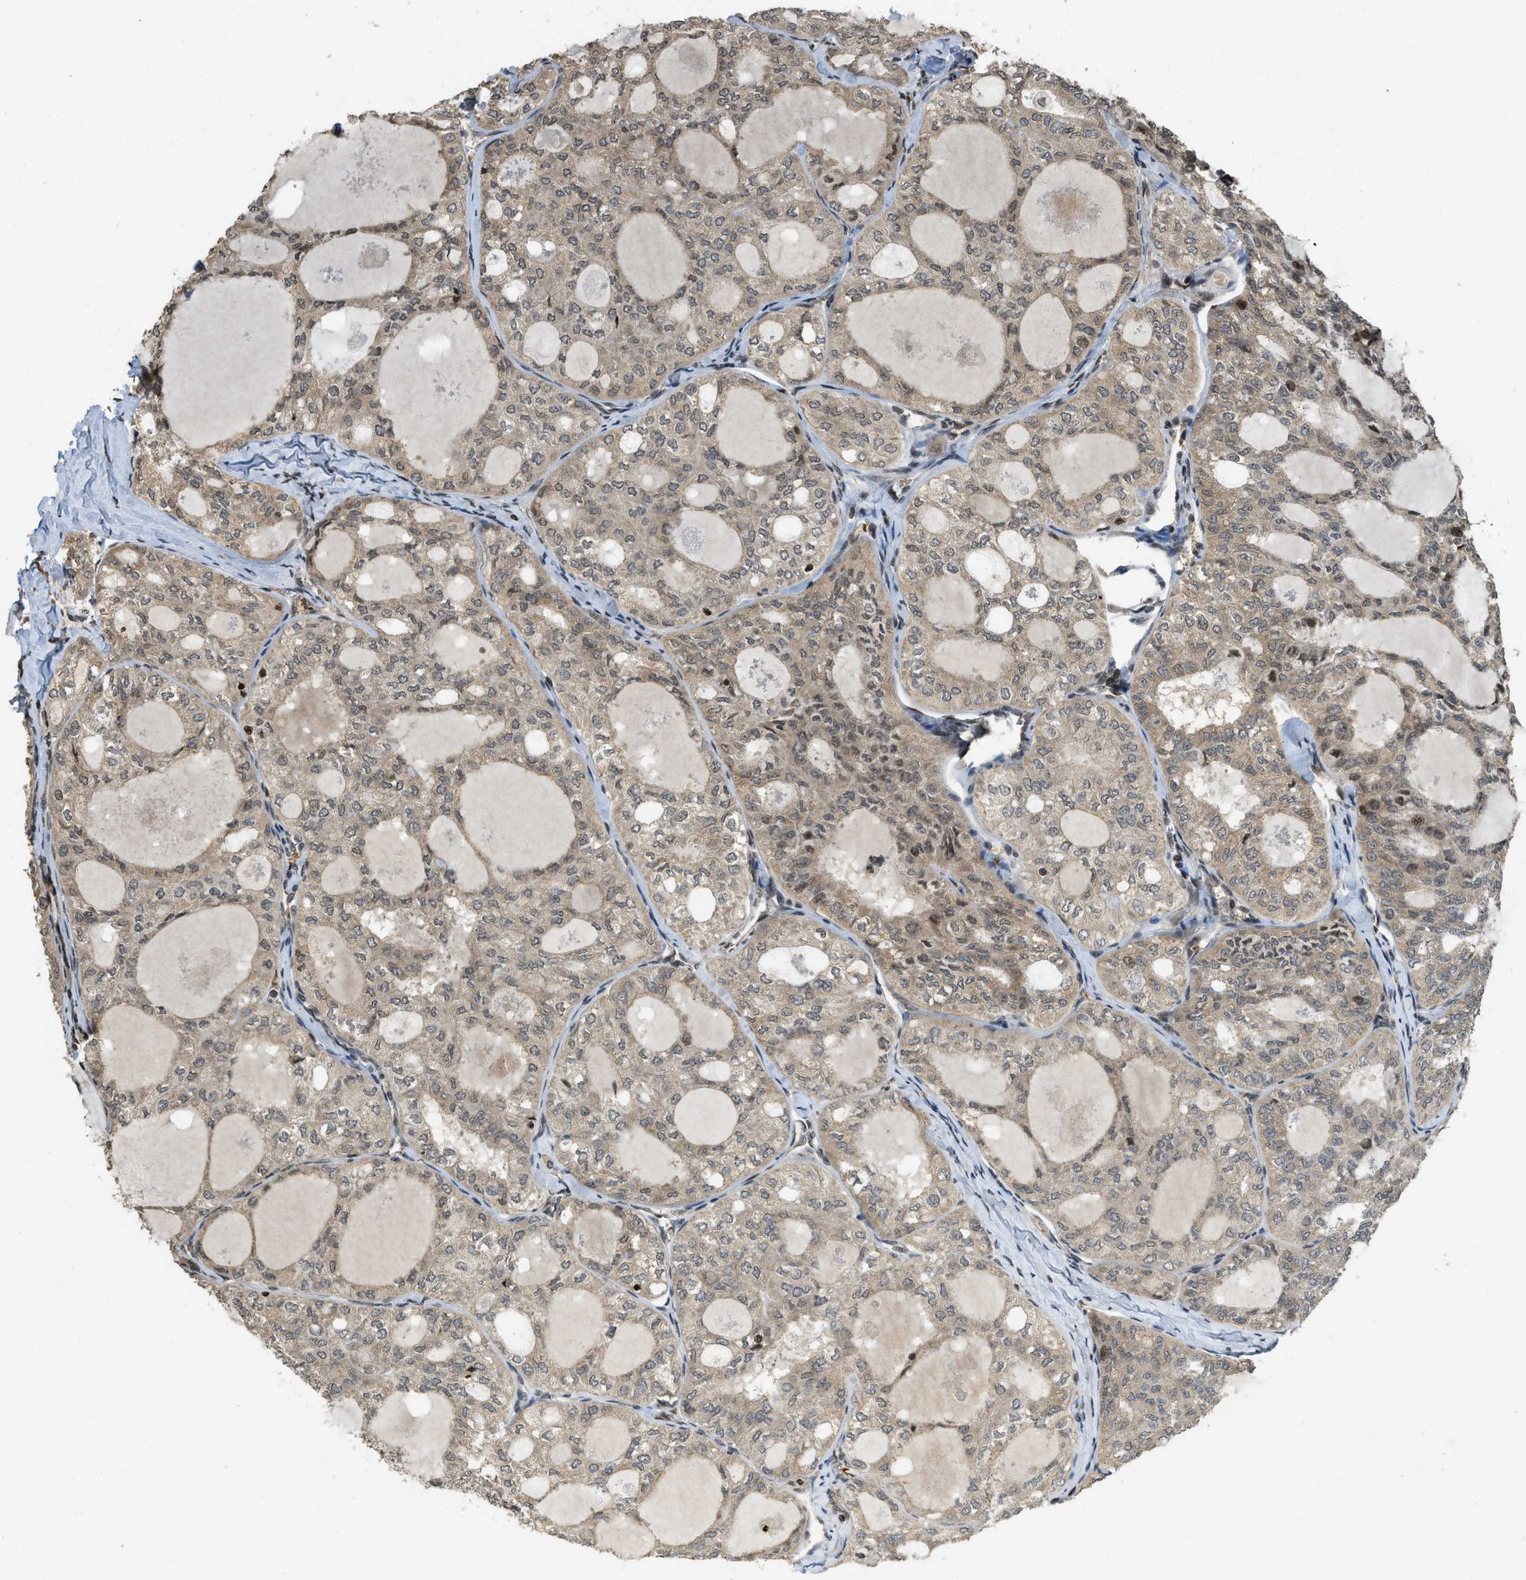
{"staining": {"intensity": "moderate", "quantity": ">75%", "location": "cytoplasmic/membranous,nuclear"}, "tissue": "thyroid cancer", "cell_type": "Tumor cells", "image_type": "cancer", "snomed": [{"axis": "morphology", "description": "Follicular adenoma carcinoma, NOS"}, {"axis": "topography", "description": "Thyroid gland"}], "caption": "Human follicular adenoma carcinoma (thyroid) stained with a brown dye reveals moderate cytoplasmic/membranous and nuclear positive positivity in approximately >75% of tumor cells.", "gene": "SIAH1", "patient": {"sex": "male", "age": 75}}